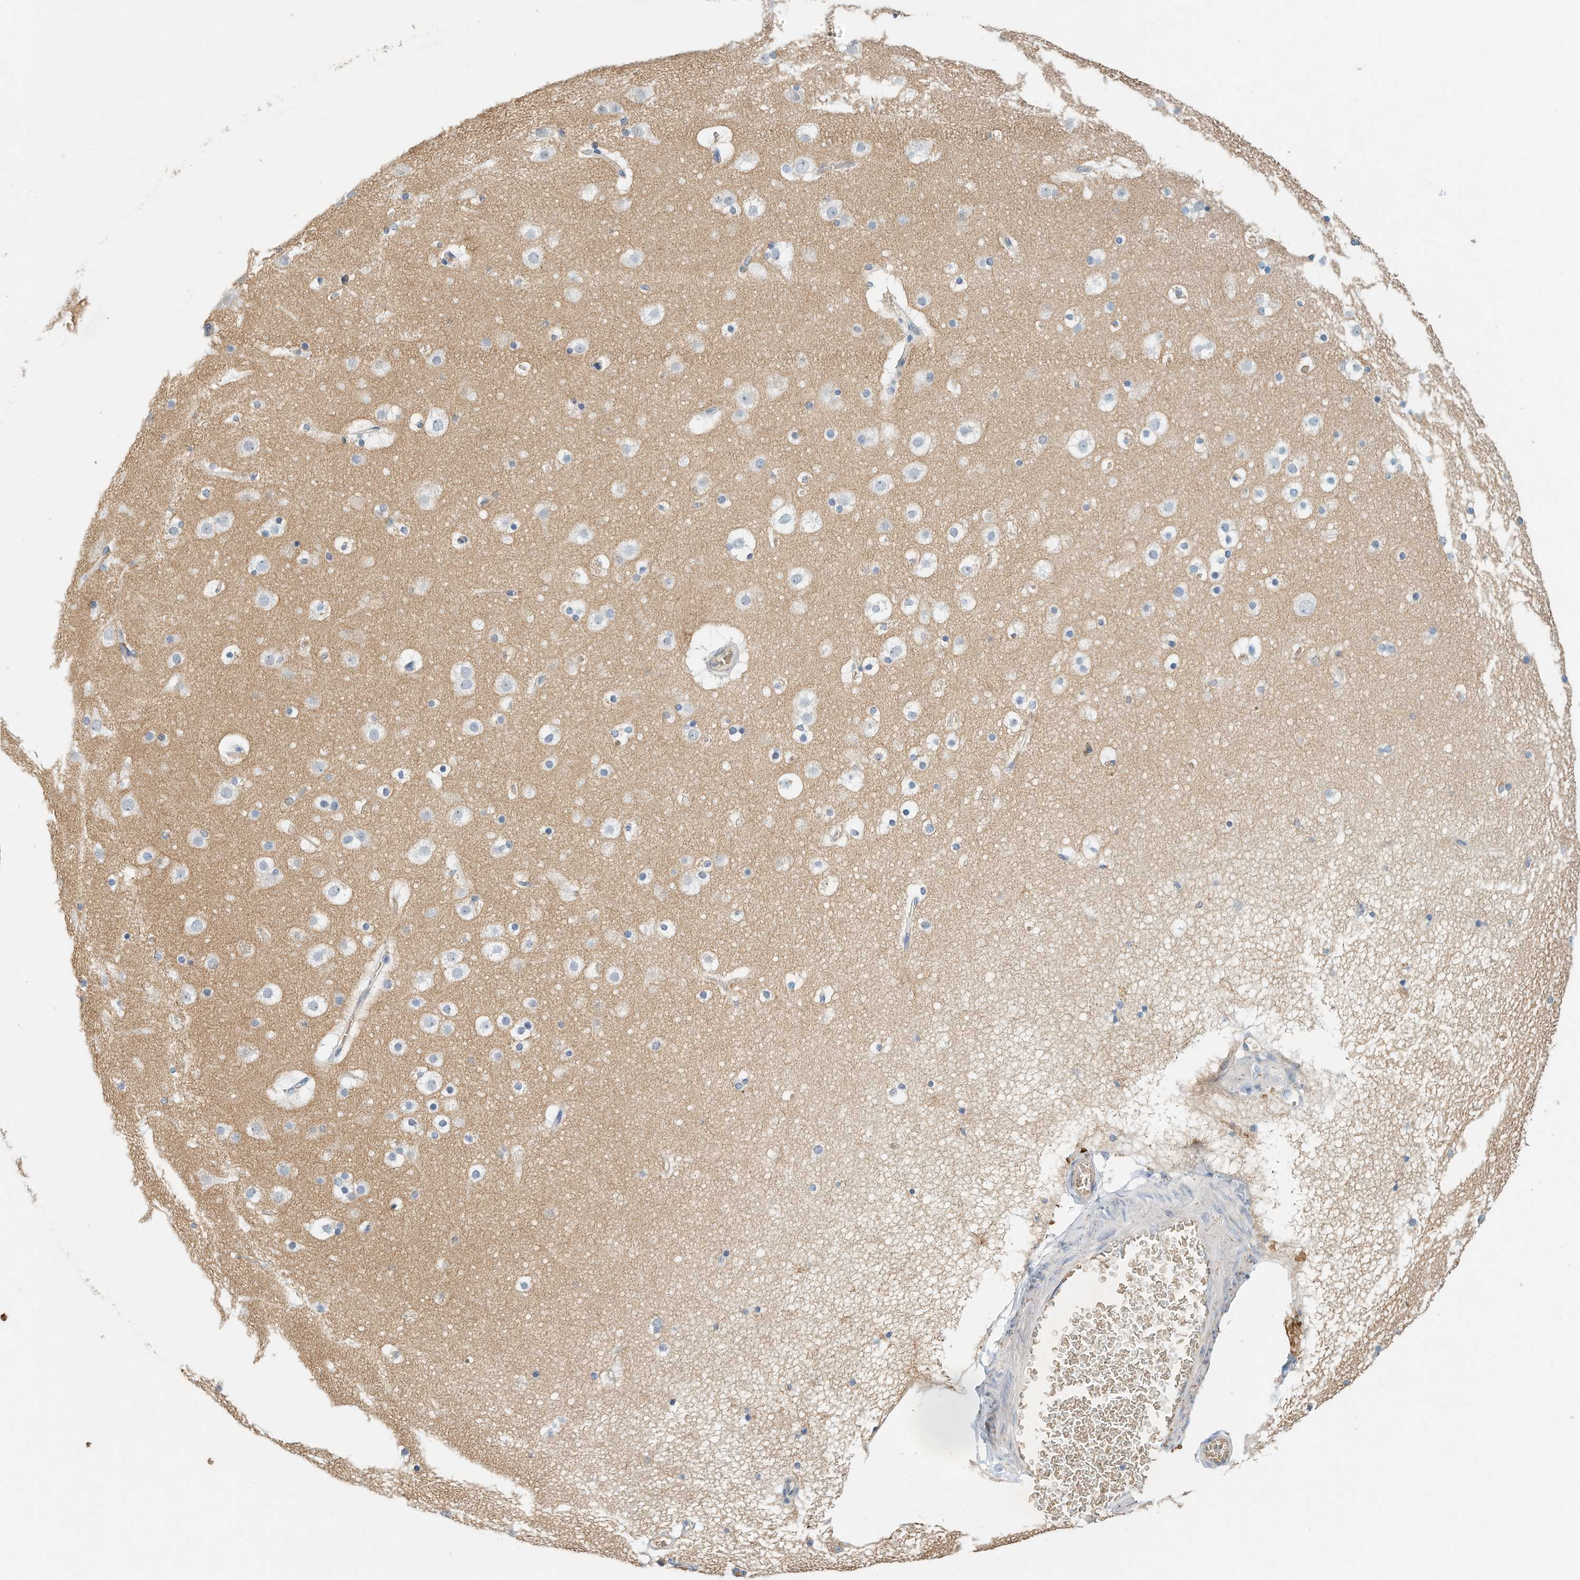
{"staining": {"intensity": "negative", "quantity": "none", "location": "none"}, "tissue": "cerebral cortex", "cell_type": "Endothelial cells", "image_type": "normal", "snomed": [{"axis": "morphology", "description": "Normal tissue, NOS"}, {"axis": "topography", "description": "Cerebral cortex"}], "caption": "Immunohistochemistry (IHC) of unremarkable cerebral cortex shows no expression in endothelial cells. (IHC, brightfield microscopy, high magnification).", "gene": "RCAN3", "patient": {"sex": "male", "age": 57}}